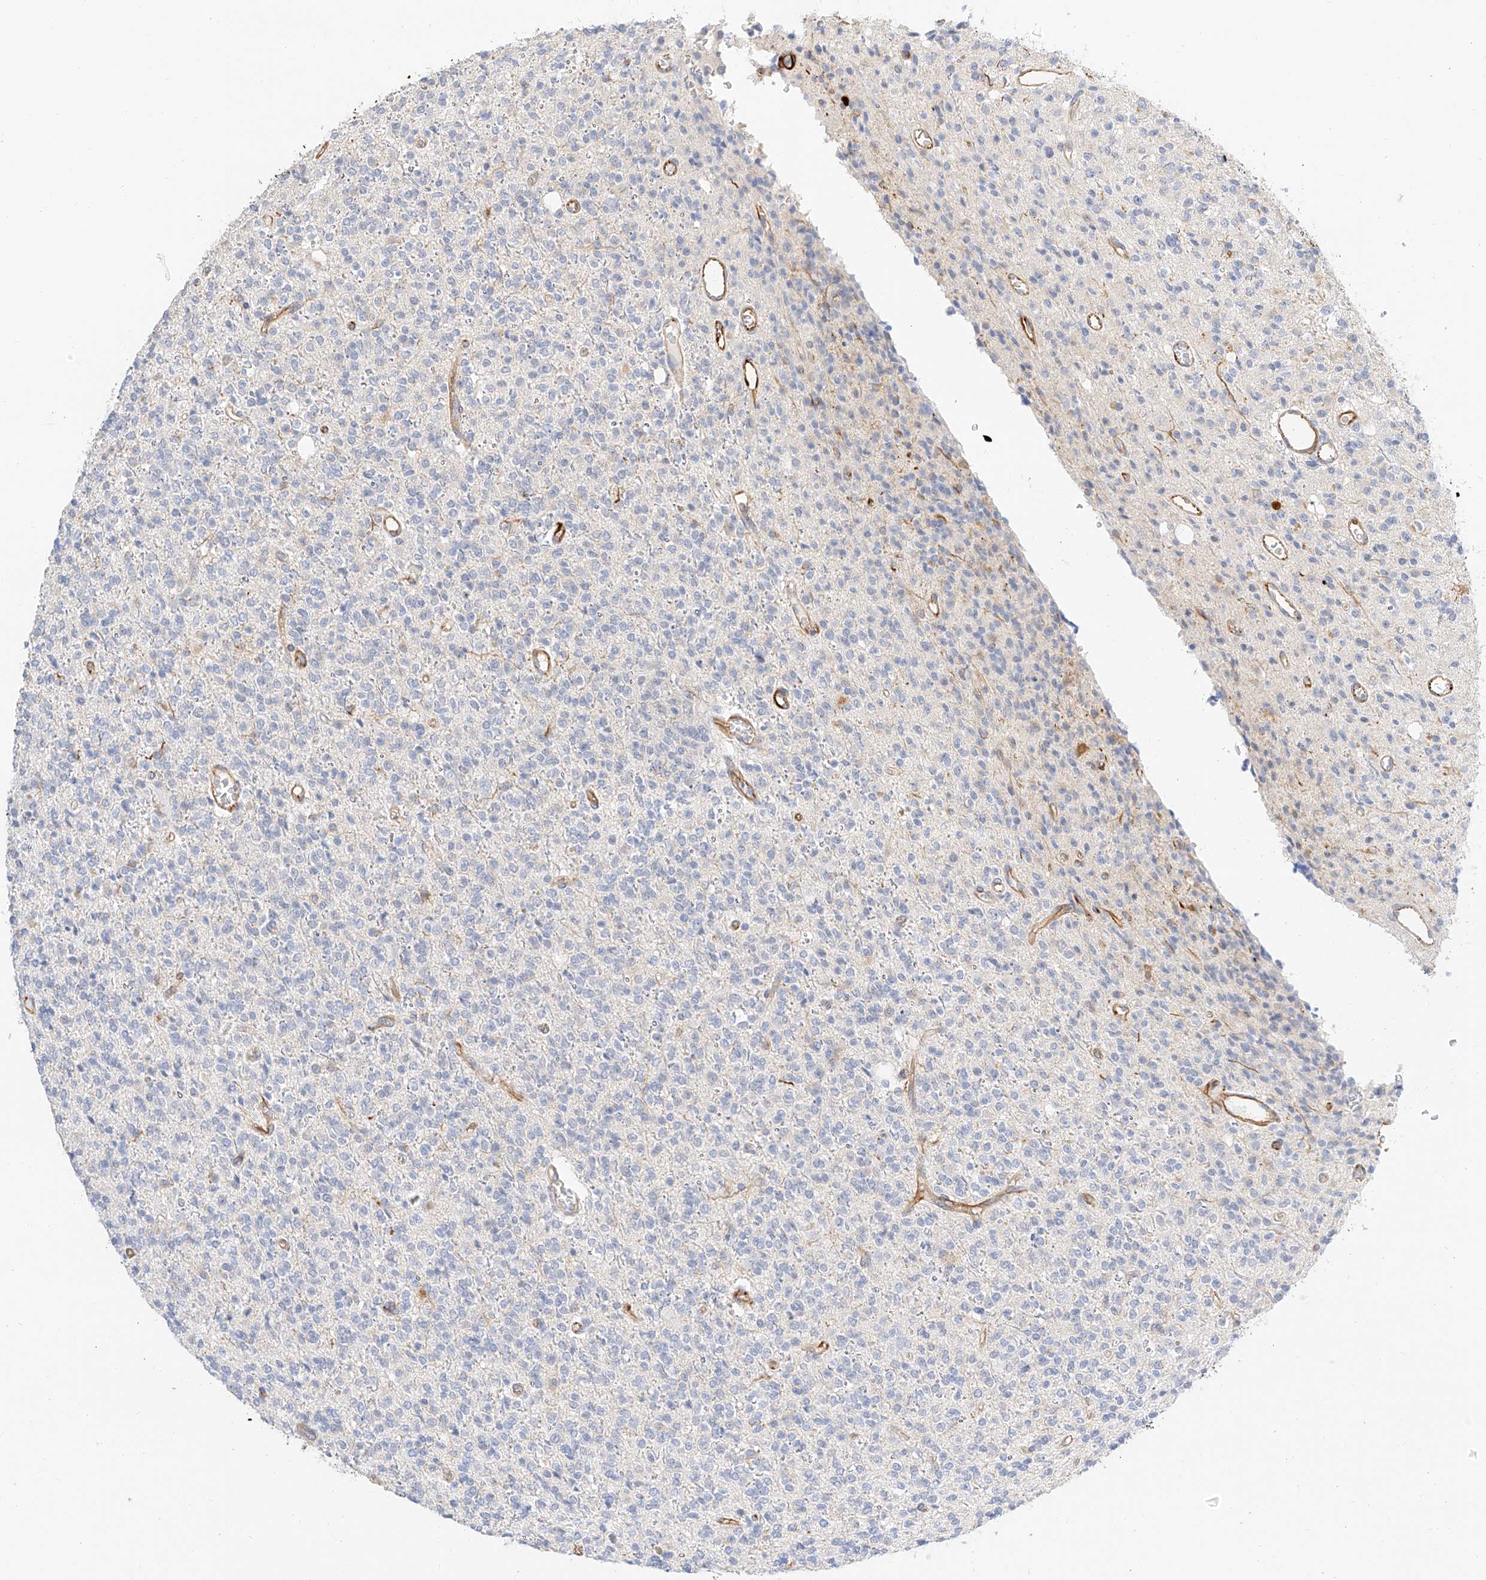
{"staining": {"intensity": "negative", "quantity": "none", "location": "none"}, "tissue": "glioma", "cell_type": "Tumor cells", "image_type": "cancer", "snomed": [{"axis": "morphology", "description": "Glioma, malignant, High grade"}, {"axis": "topography", "description": "Brain"}], "caption": "This is an immunohistochemistry (IHC) image of malignant glioma (high-grade). There is no staining in tumor cells.", "gene": "CDCP2", "patient": {"sex": "male", "age": 34}}